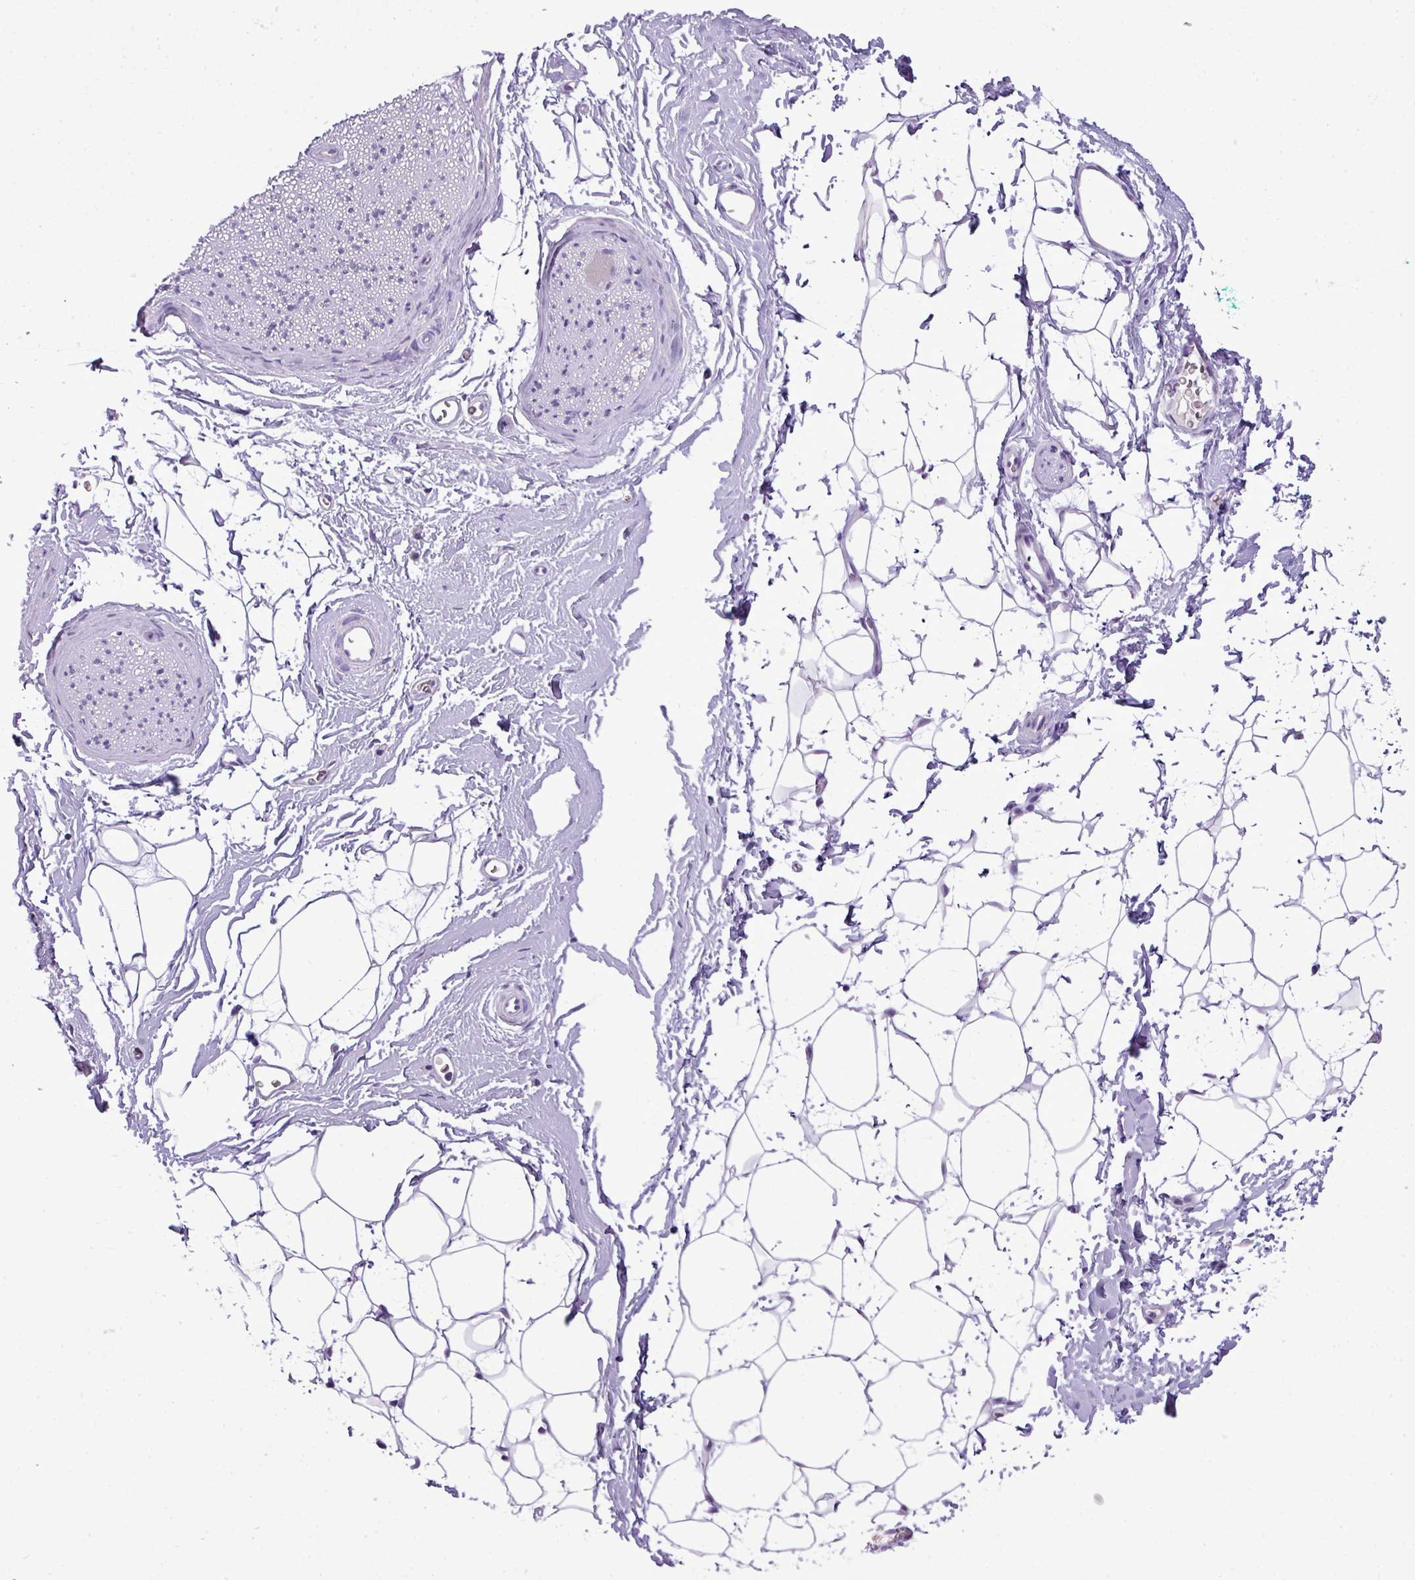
{"staining": {"intensity": "negative", "quantity": "none", "location": "none"}, "tissue": "adipose tissue", "cell_type": "Adipocytes", "image_type": "normal", "snomed": [{"axis": "morphology", "description": "Normal tissue, NOS"}, {"axis": "morphology", "description": "Adenocarcinoma, High grade"}, {"axis": "topography", "description": "Prostate"}, {"axis": "topography", "description": "Peripheral nerve tissue"}], "caption": "Protein analysis of unremarkable adipose tissue demonstrates no significant positivity in adipocytes. The staining is performed using DAB (3,3'-diaminobenzidine) brown chromogen with nuclei counter-stained in using hematoxylin.", "gene": "FAM43A", "patient": {"sex": "male", "age": 68}}